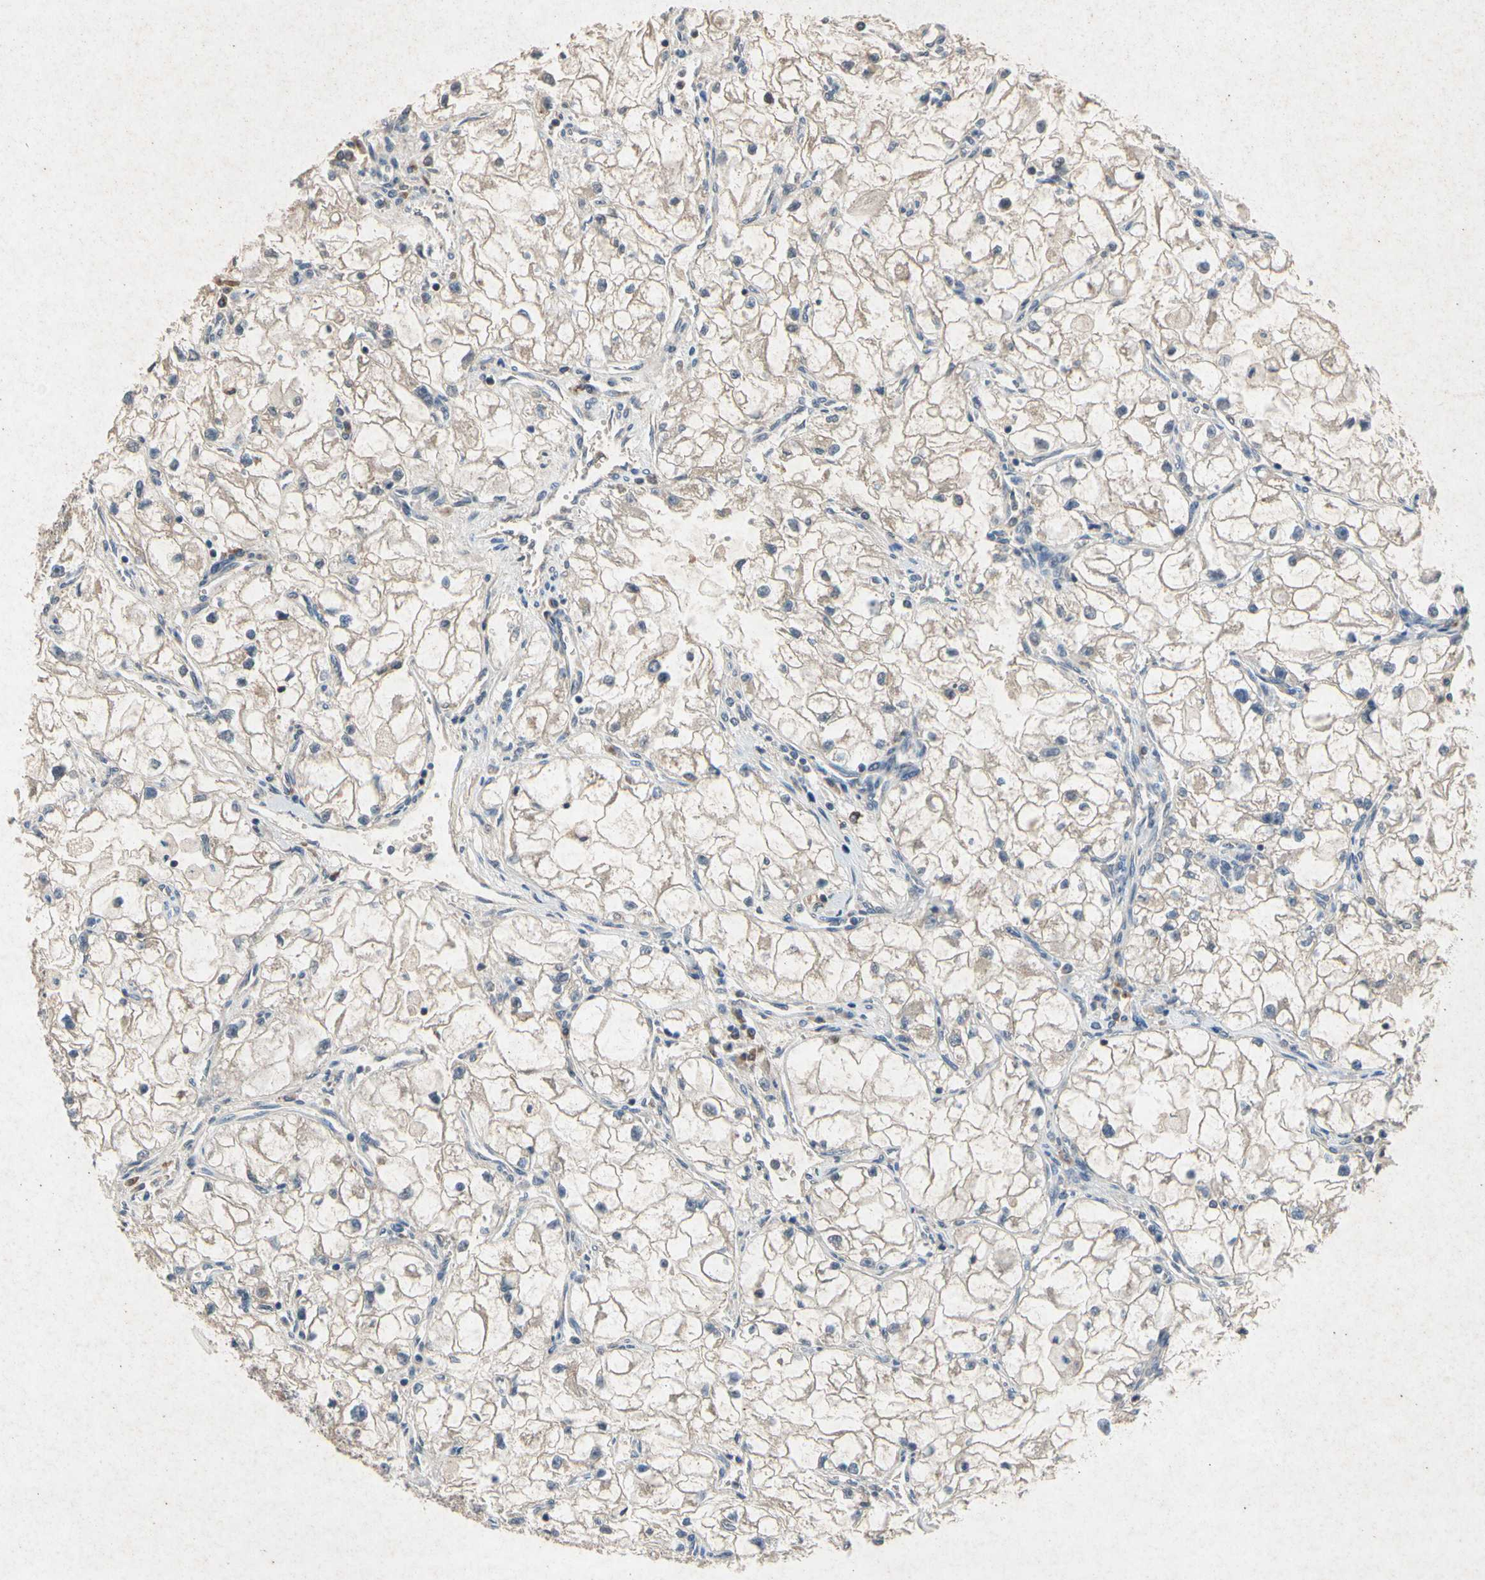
{"staining": {"intensity": "weak", "quantity": ">75%", "location": "cytoplasmic/membranous"}, "tissue": "renal cancer", "cell_type": "Tumor cells", "image_type": "cancer", "snomed": [{"axis": "morphology", "description": "Adenocarcinoma, NOS"}, {"axis": "topography", "description": "Kidney"}], "caption": "This photomicrograph shows adenocarcinoma (renal) stained with IHC to label a protein in brown. The cytoplasmic/membranous of tumor cells show weak positivity for the protein. Nuclei are counter-stained blue.", "gene": "RPS6KA1", "patient": {"sex": "female", "age": 70}}